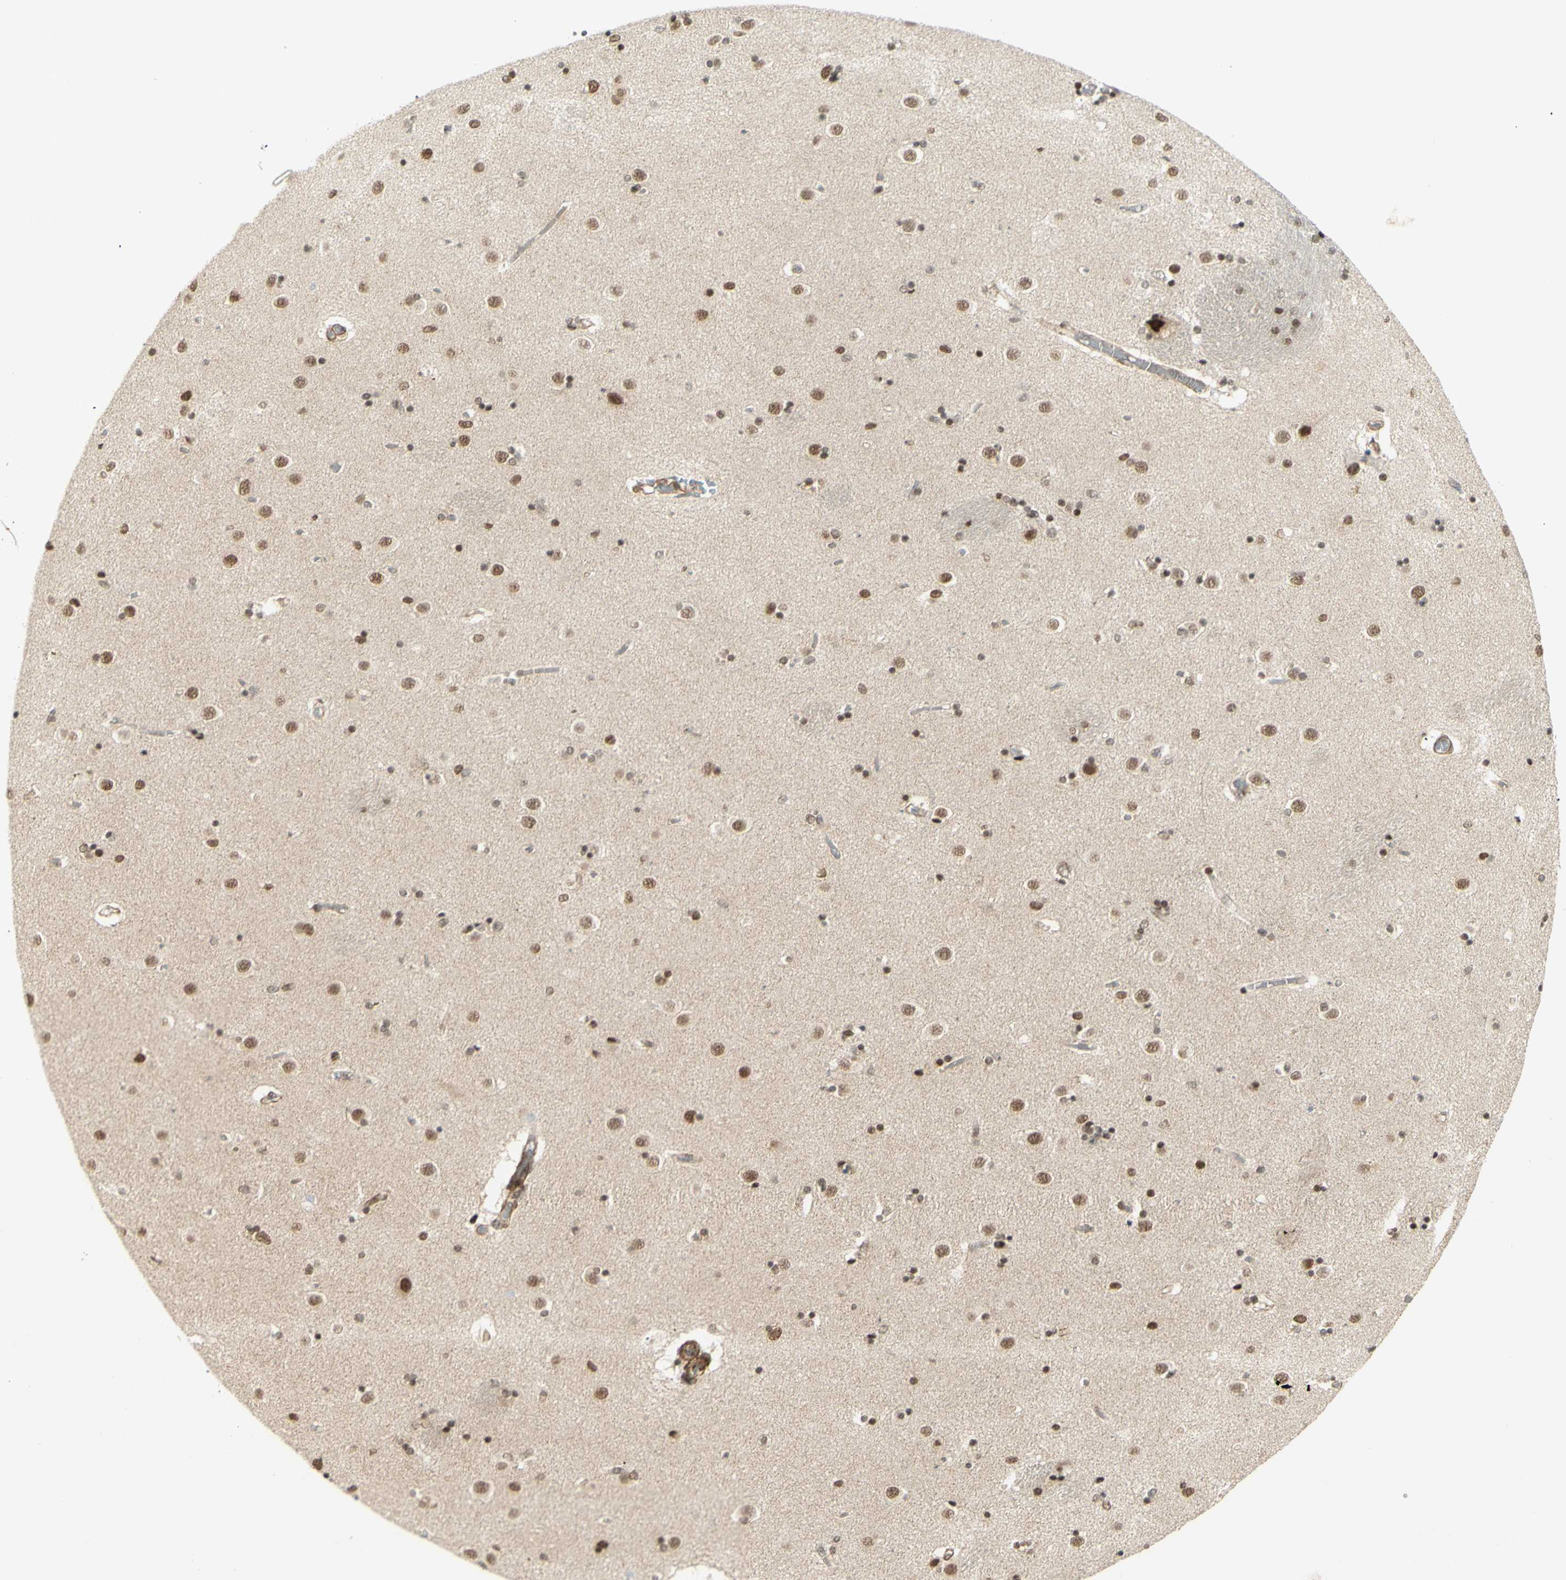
{"staining": {"intensity": "moderate", "quantity": ">75%", "location": "nuclear"}, "tissue": "caudate", "cell_type": "Glial cells", "image_type": "normal", "snomed": [{"axis": "morphology", "description": "Normal tissue, NOS"}, {"axis": "topography", "description": "Lateral ventricle wall"}], "caption": "Human caudate stained with a protein marker shows moderate staining in glial cells.", "gene": "ZMYM6", "patient": {"sex": "female", "age": 54}}